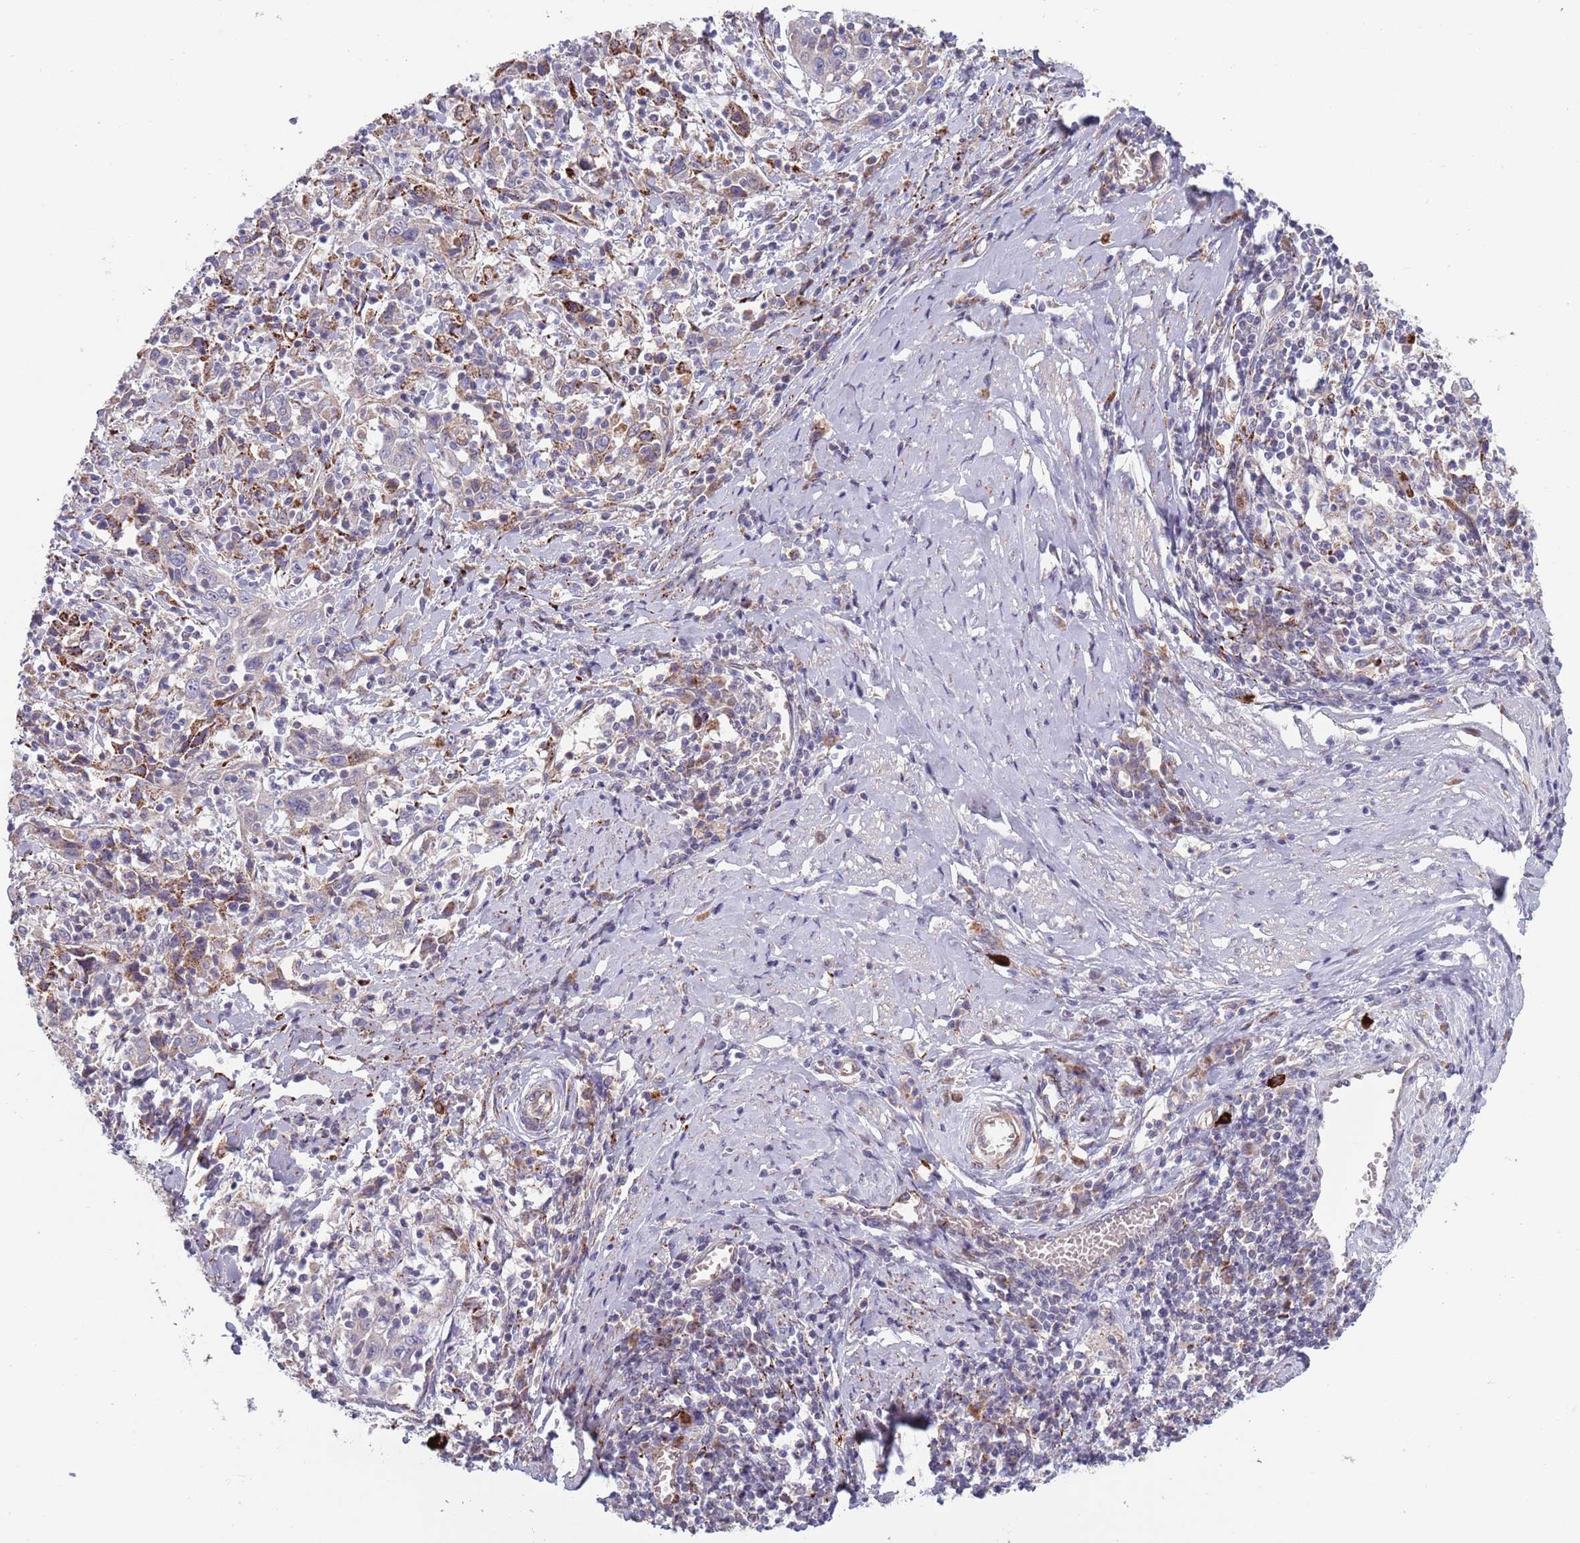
{"staining": {"intensity": "moderate", "quantity": ">75%", "location": "cytoplasmic/membranous"}, "tissue": "cervical cancer", "cell_type": "Tumor cells", "image_type": "cancer", "snomed": [{"axis": "morphology", "description": "Squamous cell carcinoma, NOS"}, {"axis": "topography", "description": "Cervix"}], "caption": "About >75% of tumor cells in human cervical cancer (squamous cell carcinoma) display moderate cytoplasmic/membranous protein staining as visualized by brown immunohistochemical staining.", "gene": "TYW1", "patient": {"sex": "female", "age": 46}}